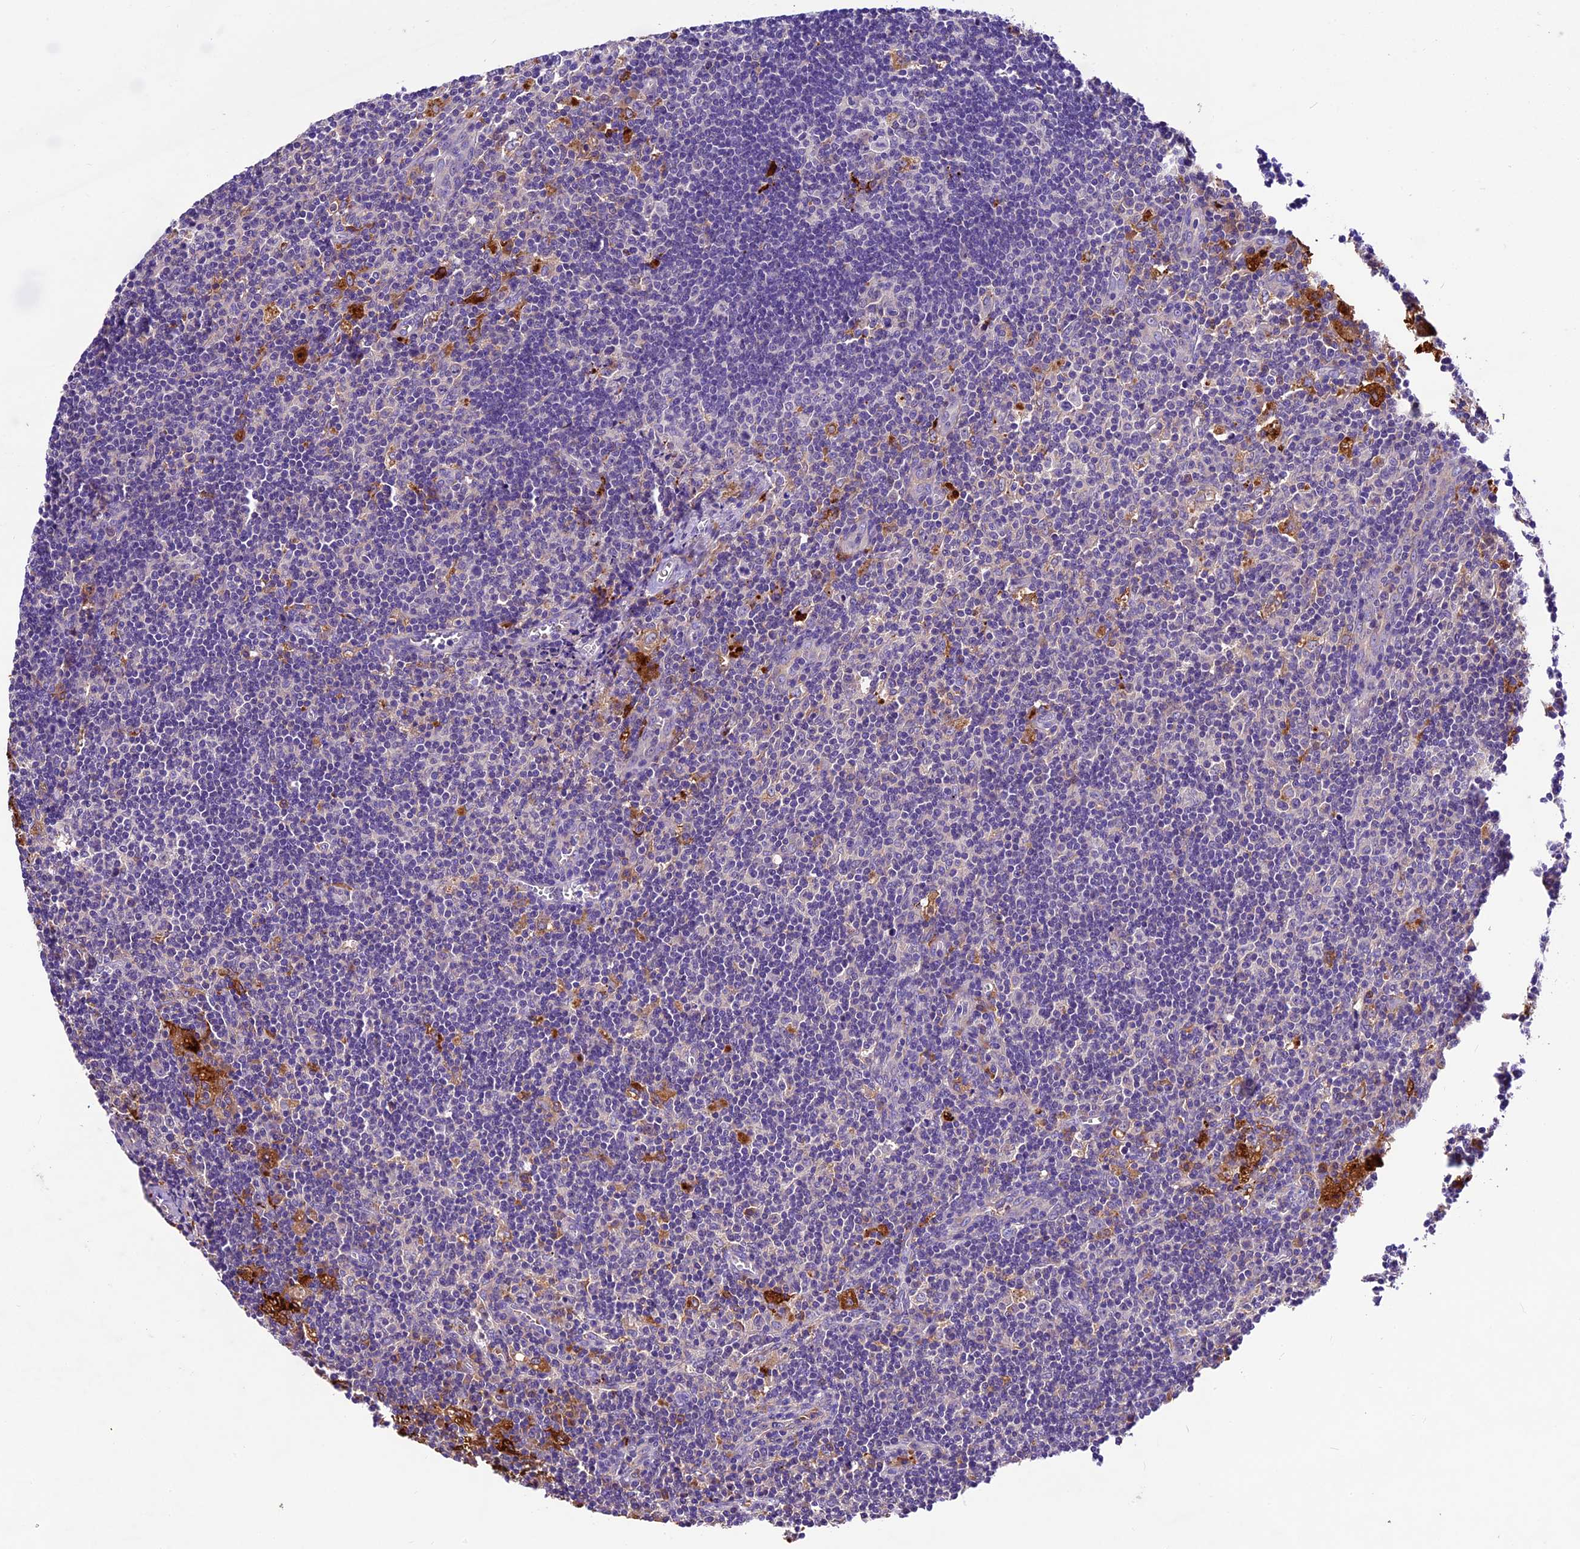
{"staining": {"intensity": "strong", "quantity": "<25%", "location": "cytoplasmic/membranous"}, "tissue": "lymph node", "cell_type": "Germinal center cells", "image_type": "normal", "snomed": [{"axis": "morphology", "description": "Normal tissue, NOS"}, {"axis": "topography", "description": "Lymph node"}], "caption": "Immunohistochemistry photomicrograph of benign lymph node: lymph node stained using IHC reveals medium levels of strong protein expression localized specifically in the cytoplasmic/membranous of germinal center cells, appearing as a cytoplasmic/membranous brown color.", "gene": "CILP2", "patient": {"sex": "male", "age": 58}}